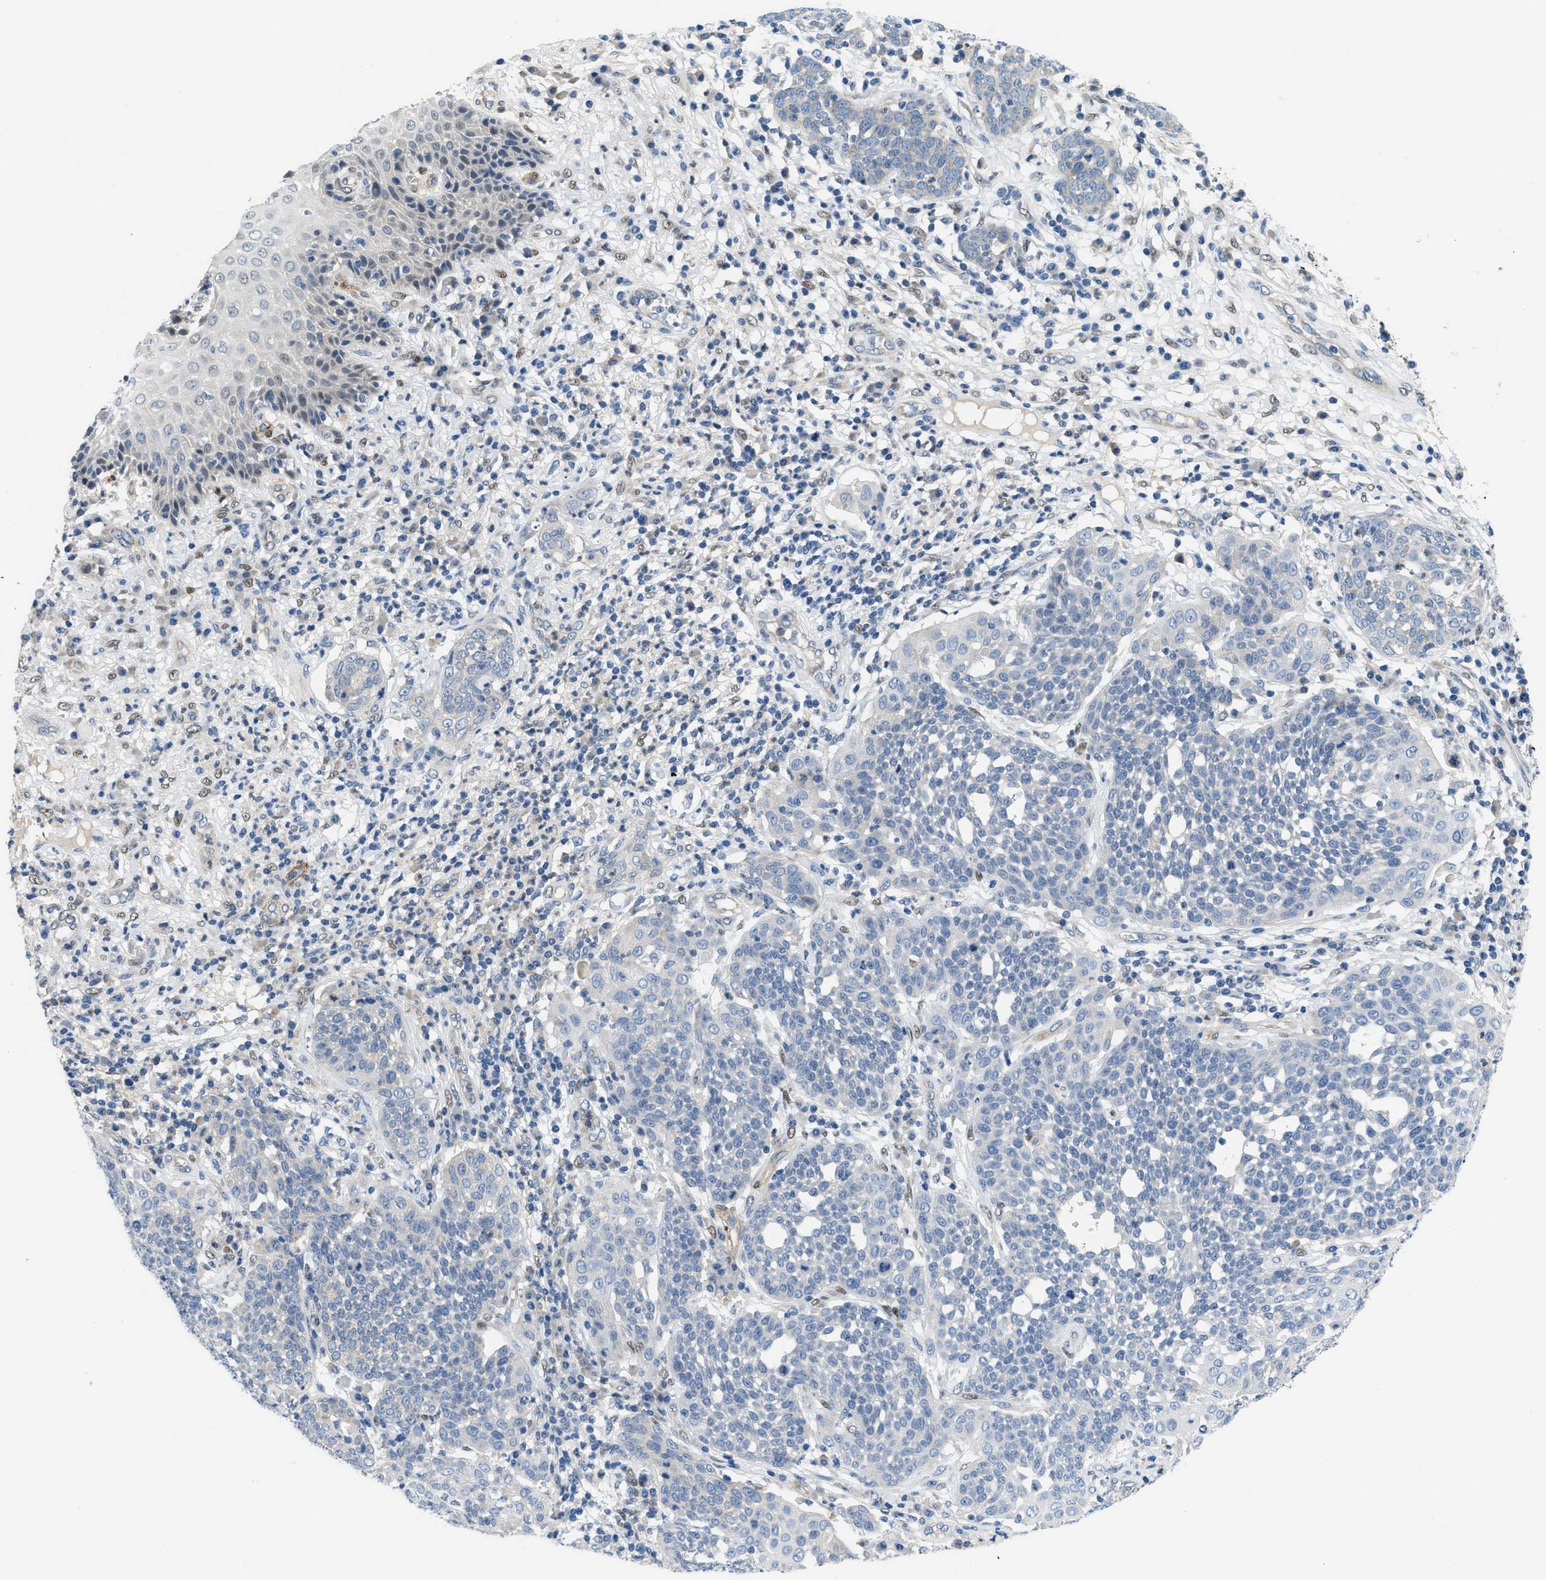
{"staining": {"intensity": "negative", "quantity": "none", "location": "none"}, "tissue": "cervical cancer", "cell_type": "Tumor cells", "image_type": "cancer", "snomed": [{"axis": "morphology", "description": "Squamous cell carcinoma, NOS"}, {"axis": "topography", "description": "Cervix"}], "caption": "IHC of cervical squamous cell carcinoma reveals no expression in tumor cells.", "gene": "PGR", "patient": {"sex": "female", "age": 34}}